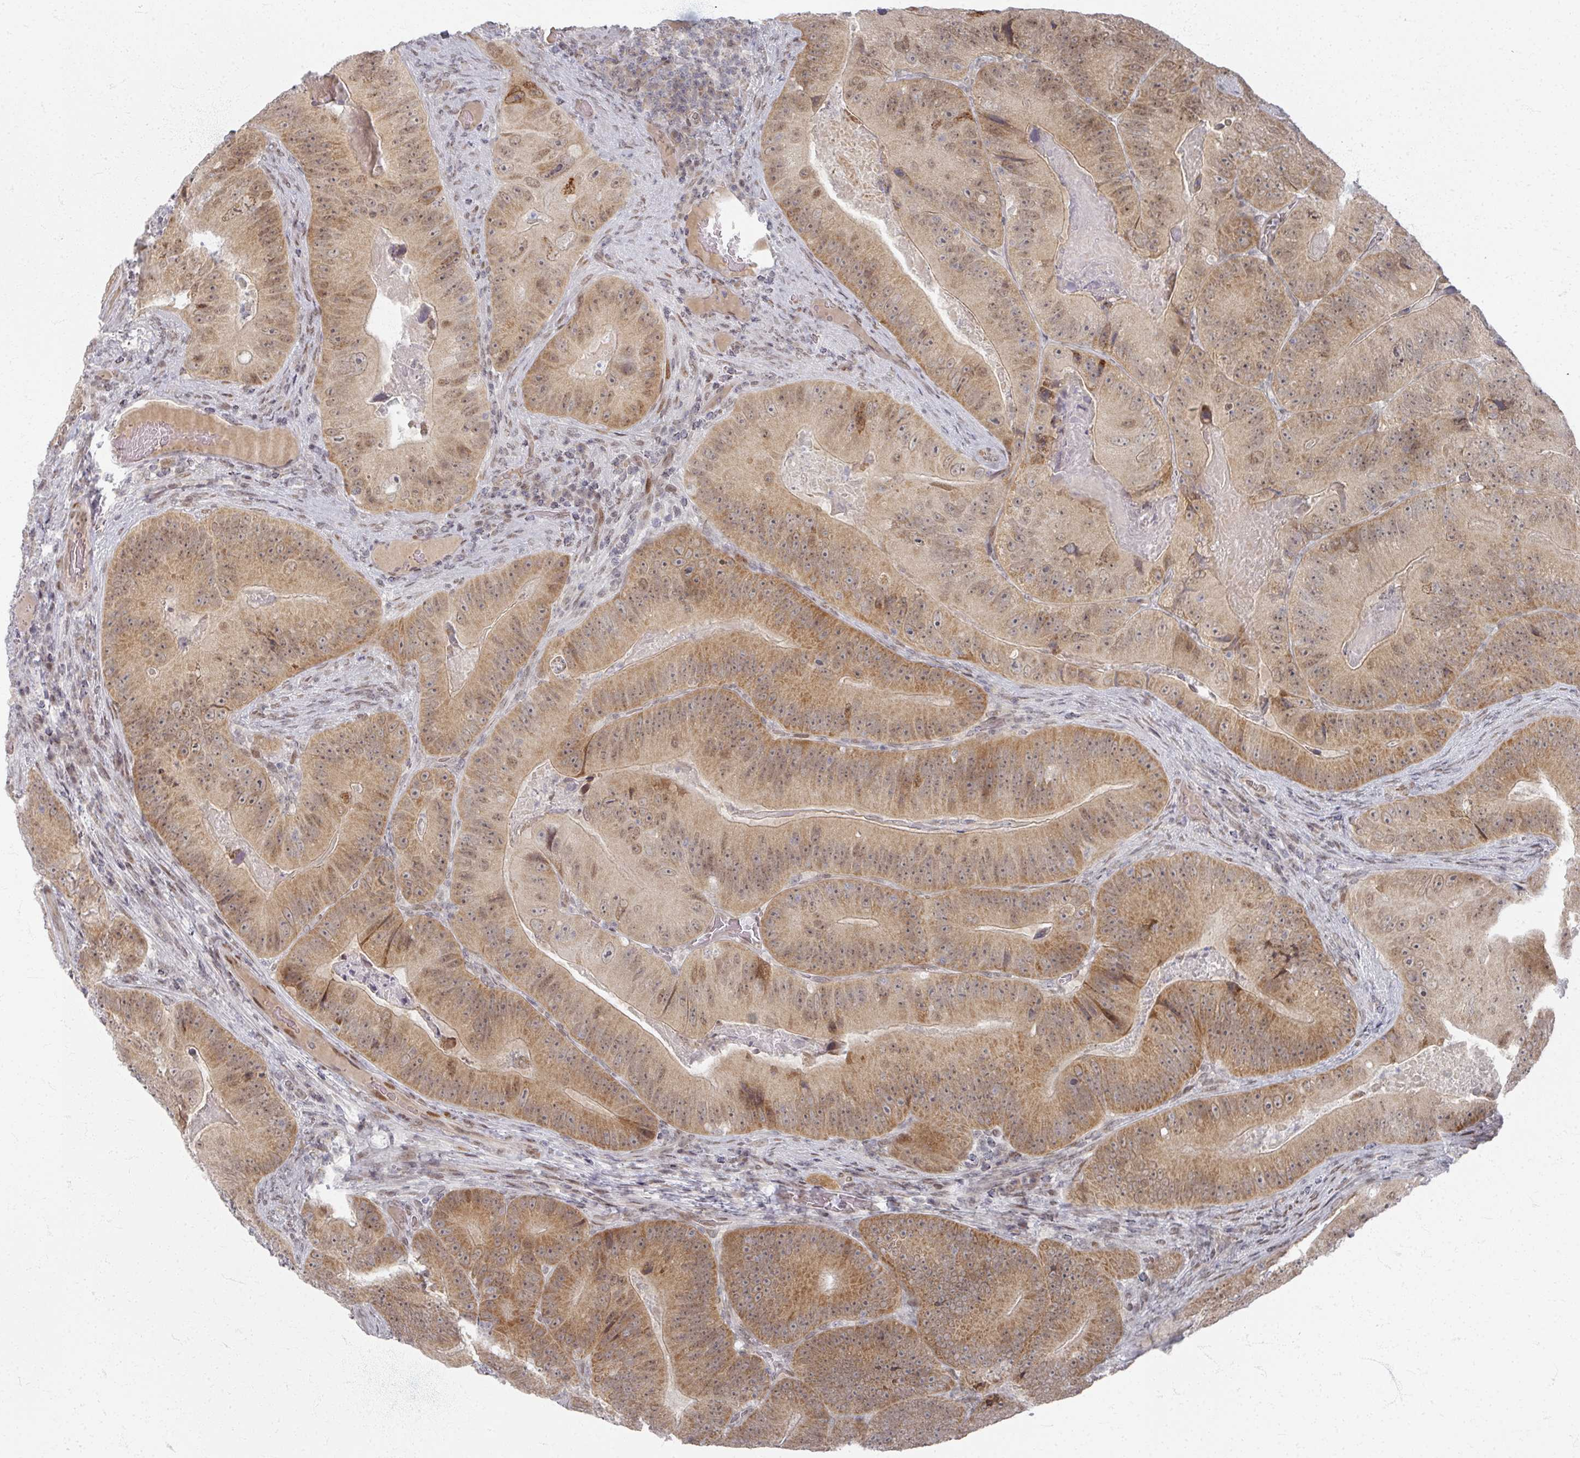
{"staining": {"intensity": "moderate", "quantity": ">75%", "location": "cytoplasmic/membranous,nuclear"}, "tissue": "colorectal cancer", "cell_type": "Tumor cells", "image_type": "cancer", "snomed": [{"axis": "morphology", "description": "Adenocarcinoma, NOS"}, {"axis": "topography", "description": "Colon"}], "caption": "This image shows colorectal adenocarcinoma stained with immunohistochemistry to label a protein in brown. The cytoplasmic/membranous and nuclear of tumor cells show moderate positivity for the protein. Nuclei are counter-stained blue.", "gene": "PSKH1", "patient": {"sex": "female", "age": 86}}